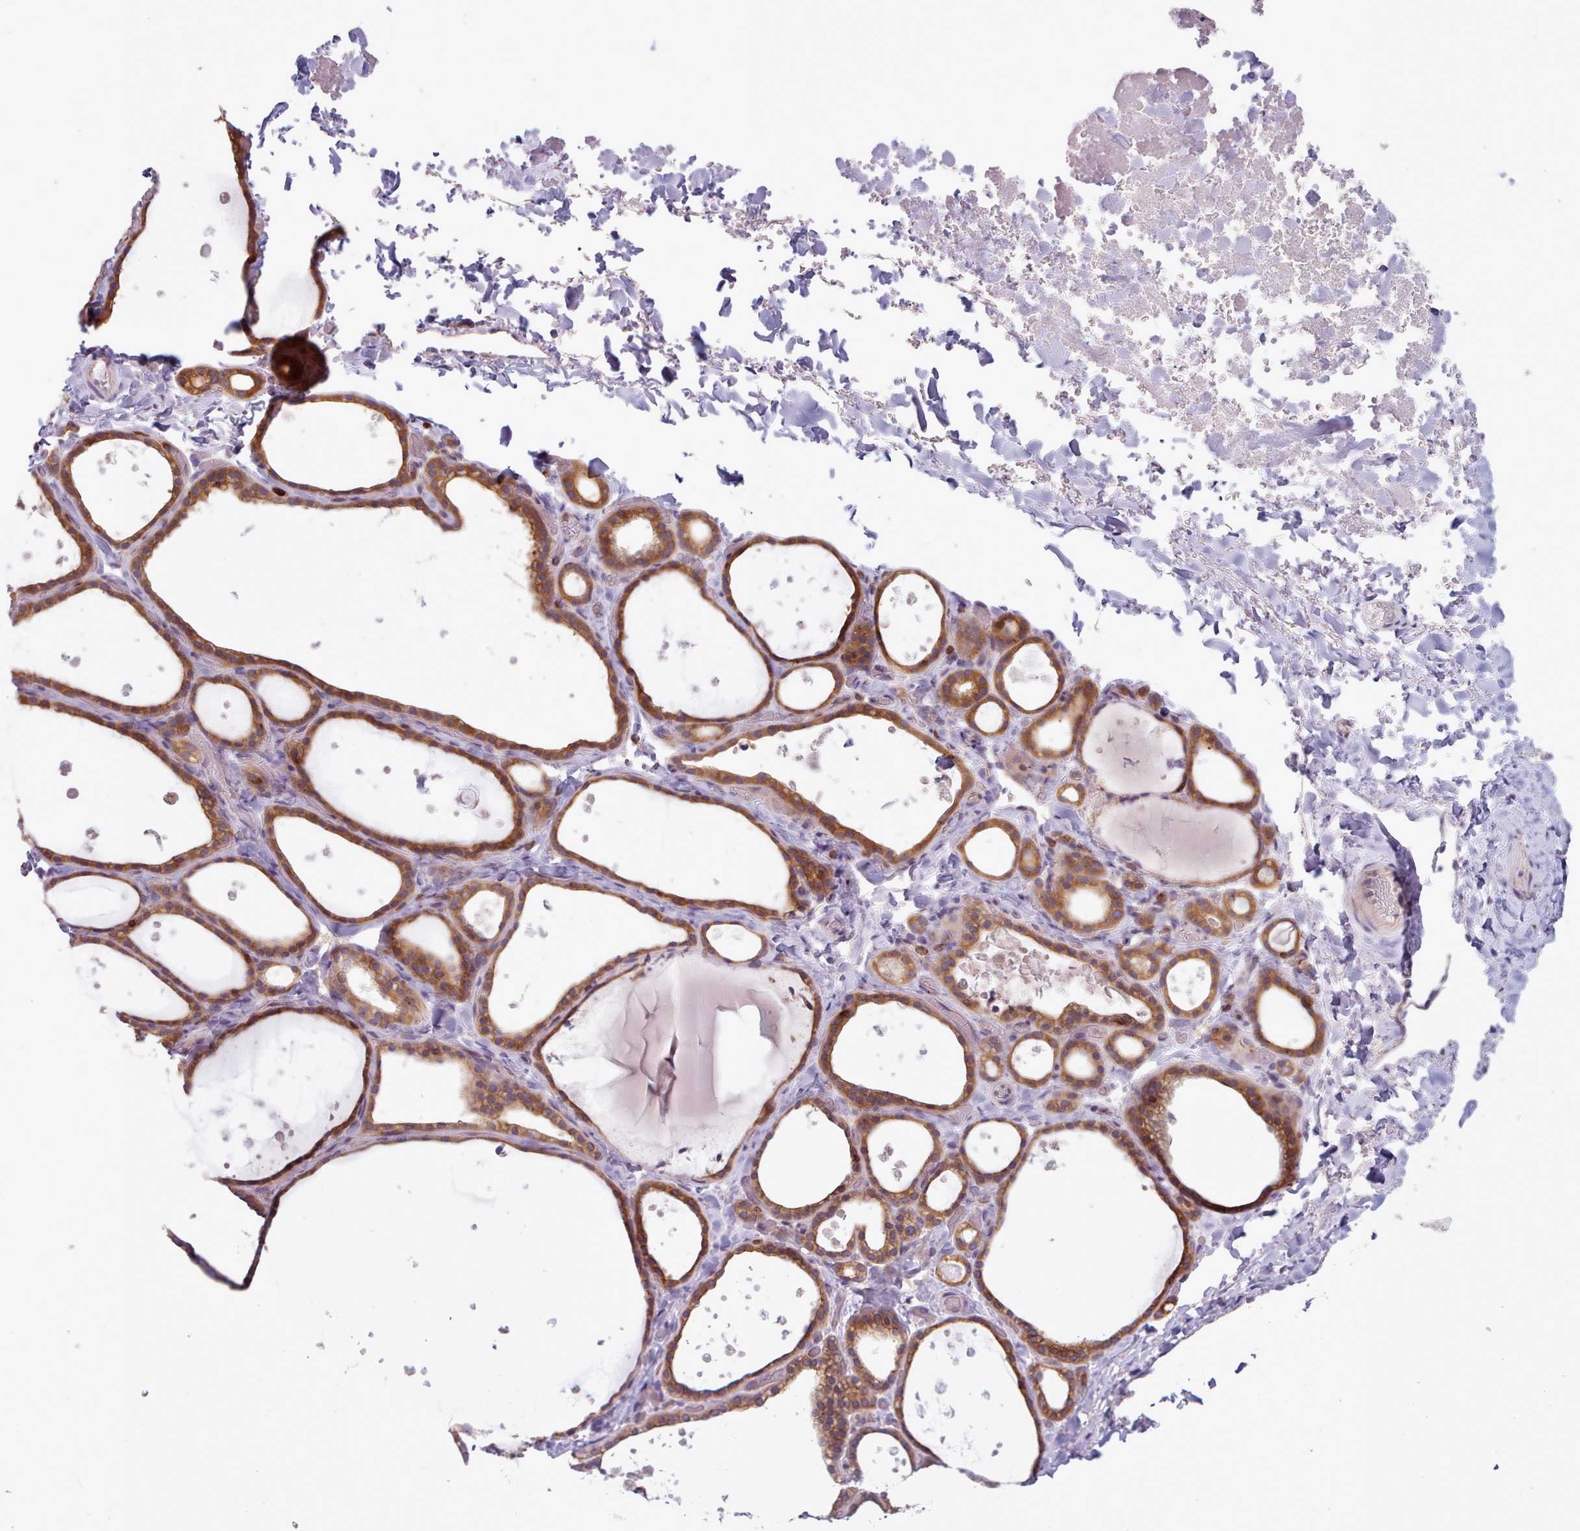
{"staining": {"intensity": "moderate", "quantity": ">75%", "location": "cytoplasmic/membranous"}, "tissue": "thyroid gland", "cell_type": "Glandular cells", "image_type": "normal", "snomed": [{"axis": "morphology", "description": "Normal tissue, NOS"}, {"axis": "topography", "description": "Thyroid gland"}], "caption": "There is medium levels of moderate cytoplasmic/membranous positivity in glandular cells of normal thyroid gland, as demonstrated by immunohistochemical staining (brown color).", "gene": "CRYBG1", "patient": {"sex": "female", "age": 44}}